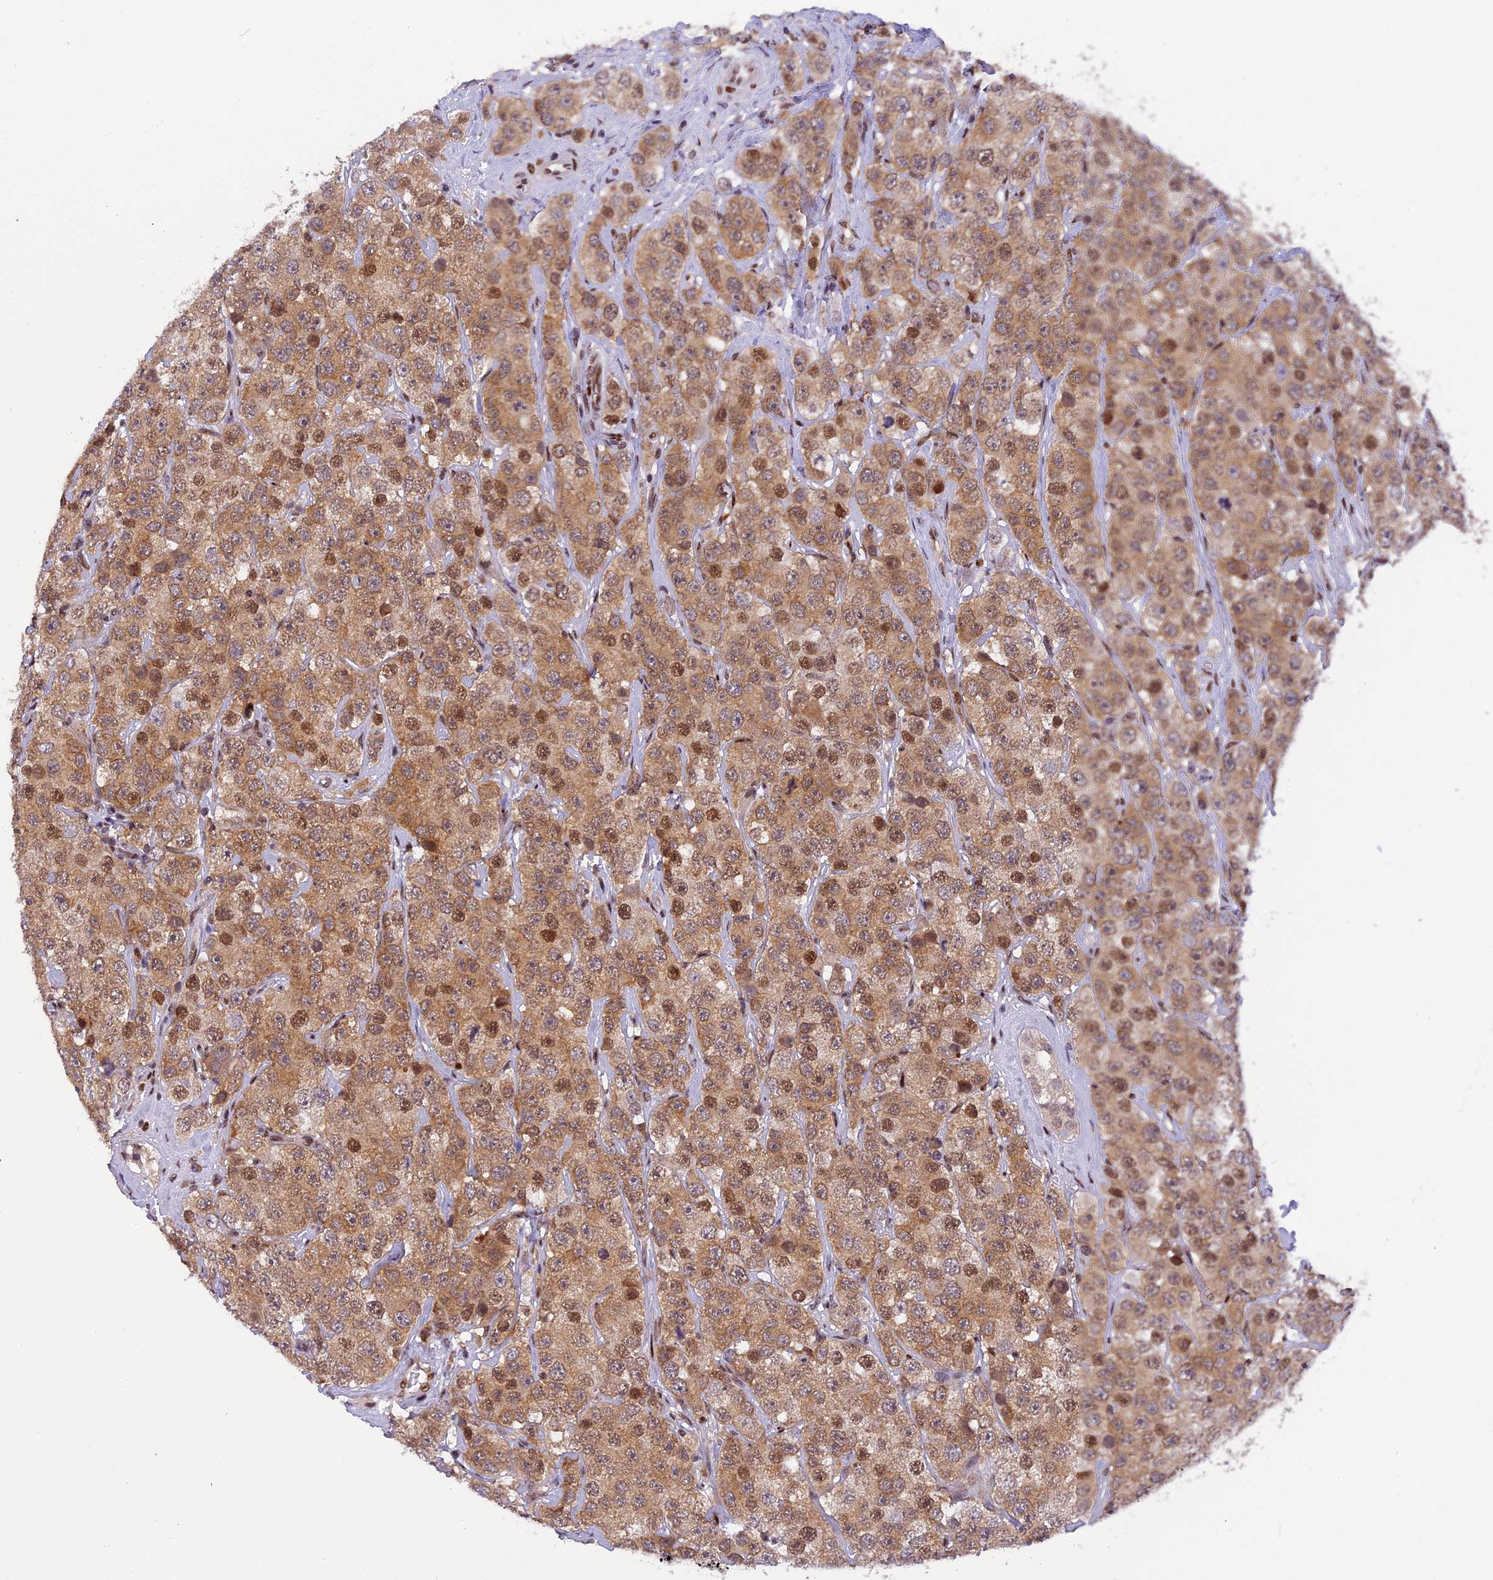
{"staining": {"intensity": "moderate", "quantity": "25%-75%", "location": "cytoplasmic/membranous,nuclear"}, "tissue": "testis cancer", "cell_type": "Tumor cells", "image_type": "cancer", "snomed": [{"axis": "morphology", "description": "Seminoma, NOS"}, {"axis": "topography", "description": "Testis"}], "caption": "The immunohistochemical stain labels moderate cytoplasmic/membranous and nuclear expression in tumor cells of testis seminoma tissue. The staining is performed using DAB brown chromogen to label protein expression. The nuclei are counter-stained blue using hematoxylin.", "gene": "RABGGTA", "patient": {"sex": "male", "age": 28}}